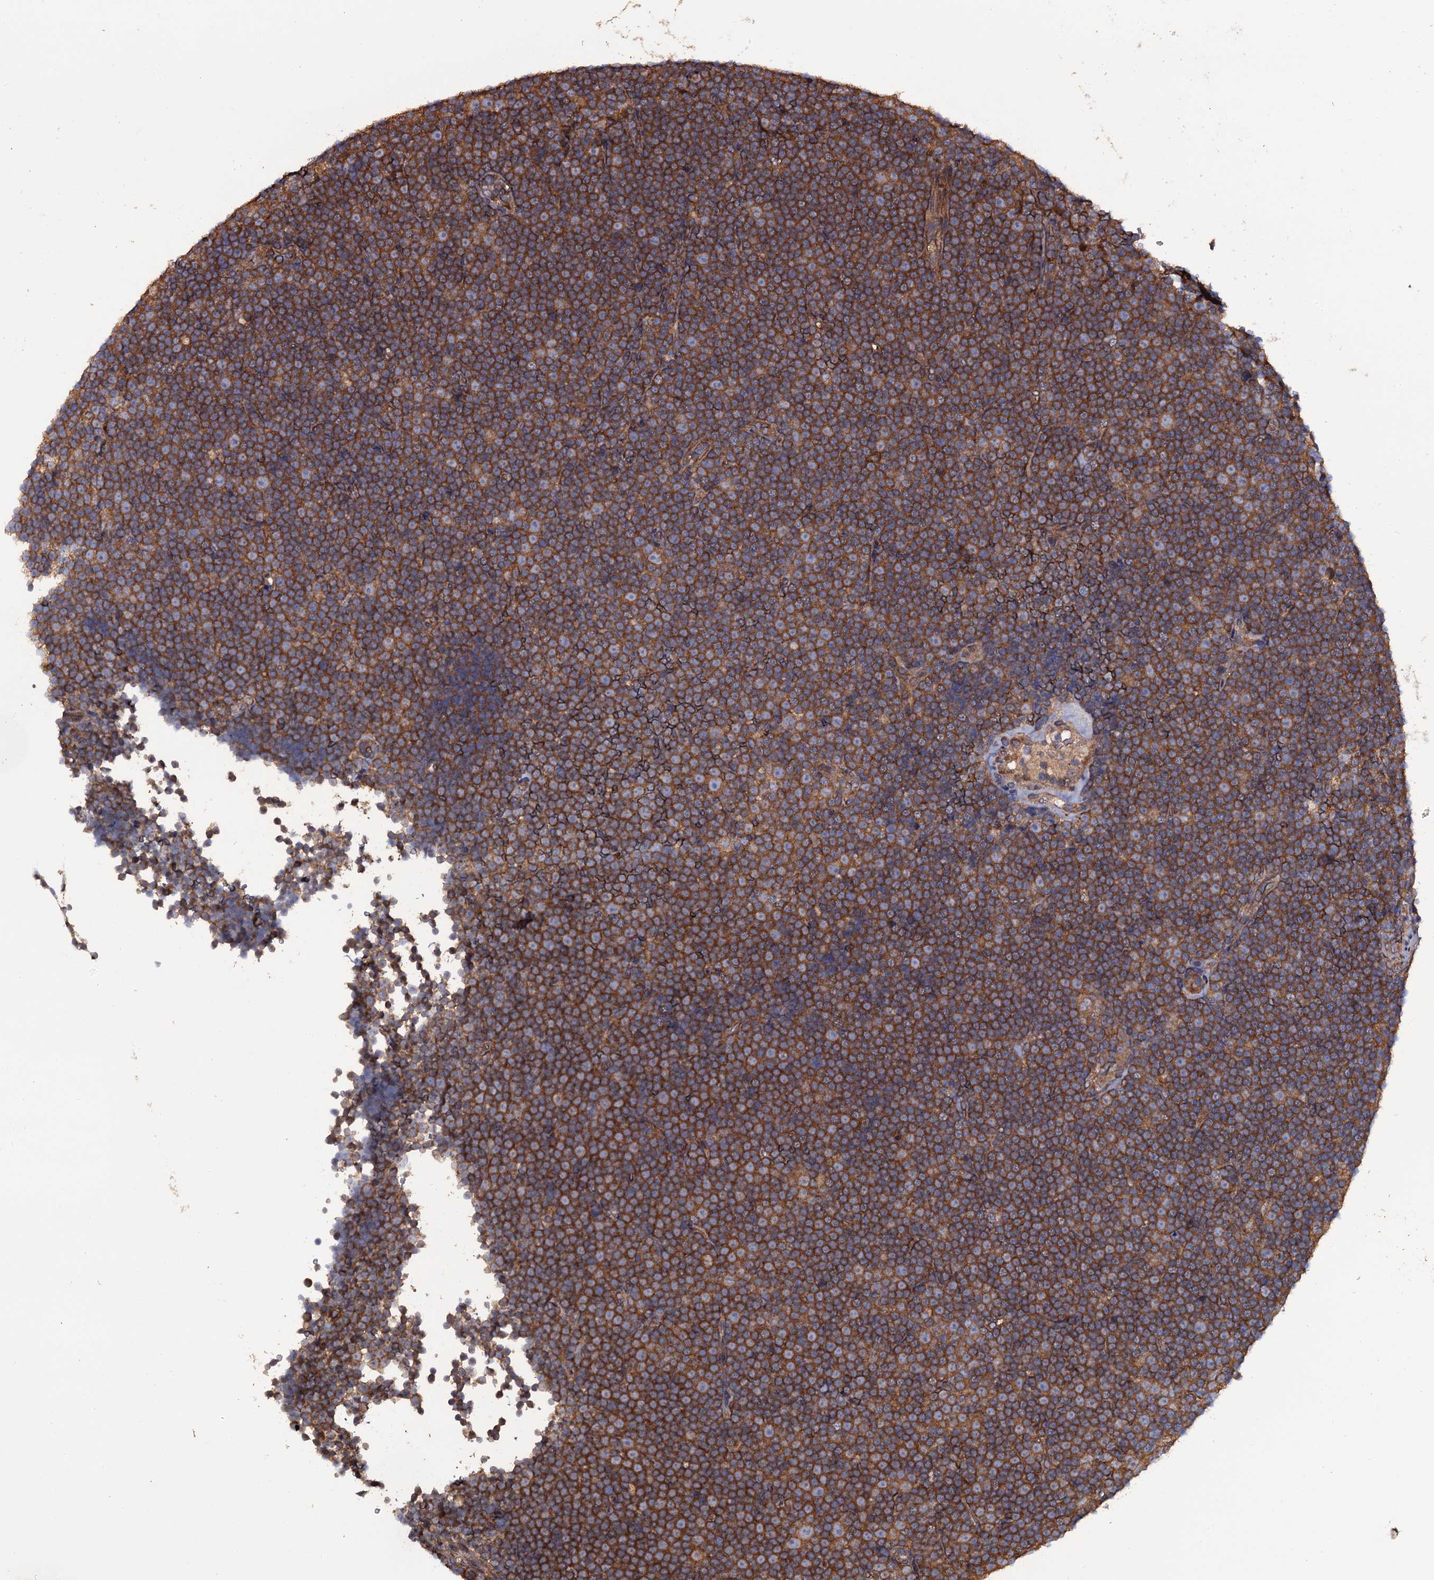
{"staining": {"intensity": "strong", "quantity": ">75%", "location": "cytoplasmic/membranous"}, "tissue": "lymphoma", "cell_type": "Tumor cells", "image_type": "cancer", "snomed": [{"axis": "morphology", "description": "Malignant lymphoma, non-Hodgkin's type, Low grade"}, {"axis": "topography", "description": "Lymph node"}], "caption": "Immunohistochemistry (IHC) photomicrograph of lymphoma stained for a protein (brown), which displays high levels of strong cytoplasmic/membranous expression in approximately >75% of tumor cells.", "gene": "TTC23", "patient": {"sex": "female", "age": 67}}